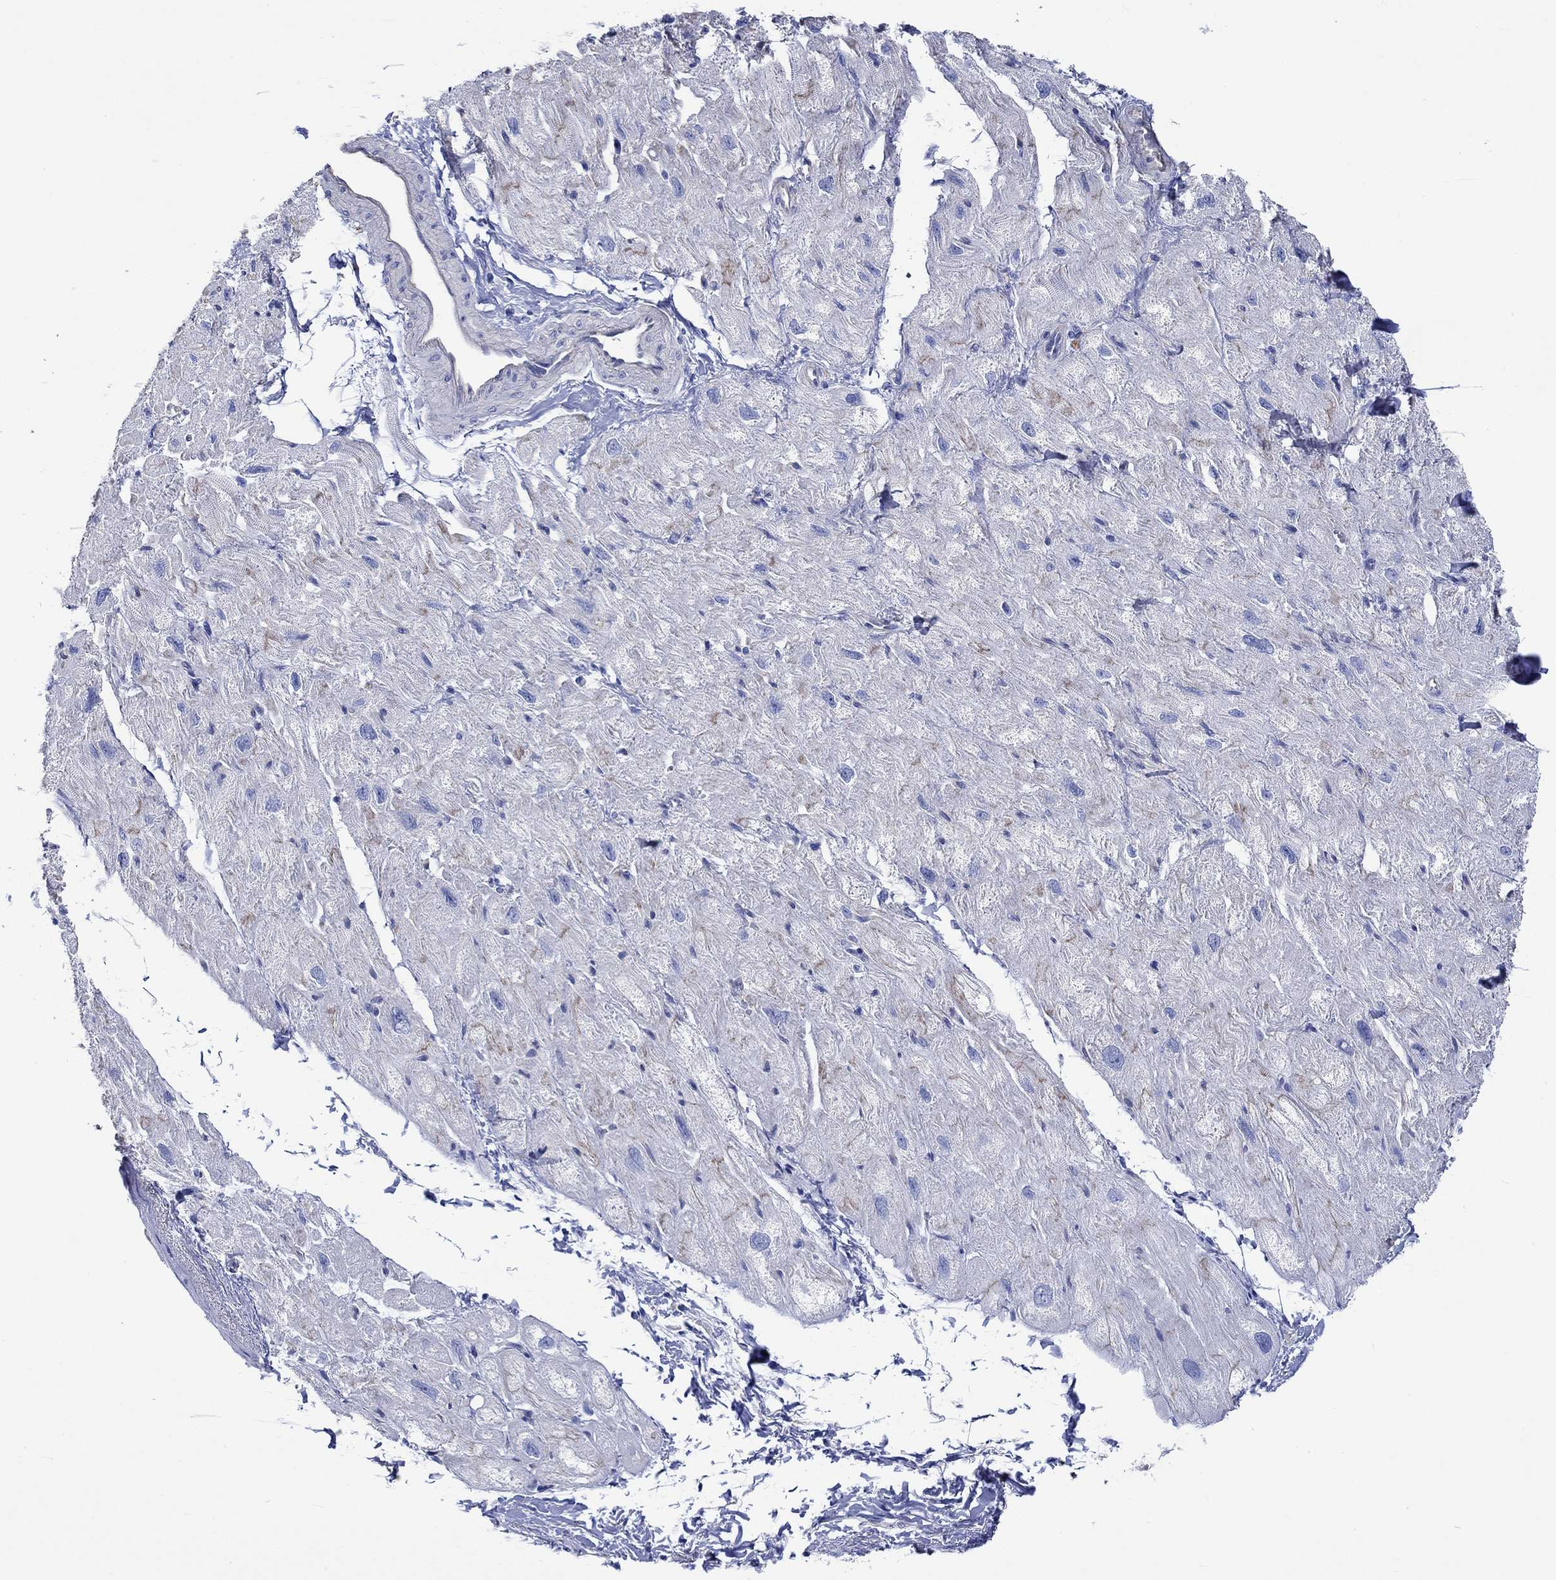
{"staining": {"intensity": "moderate", "quantity": "25%-75%", "location": "cytoplasmic/membranous"}, "tissue": "heart muscle", "cell_type": "Cardiomyocytes", "image_type": "normal", "snomed": [{"axis": "morphology", "description": "Normal tissue, NOS"}, {"axis": "topography", "description": "Heart"}], "caption": "Moderate cytoplasmic/membranous positivity for a protein is seen in approximately 25%-75% of cardiomyocytes of normal heart muscle using immunohistochemistry.", "gene": "CPLX1", "patient": {"sex": "male", "age": 66}}